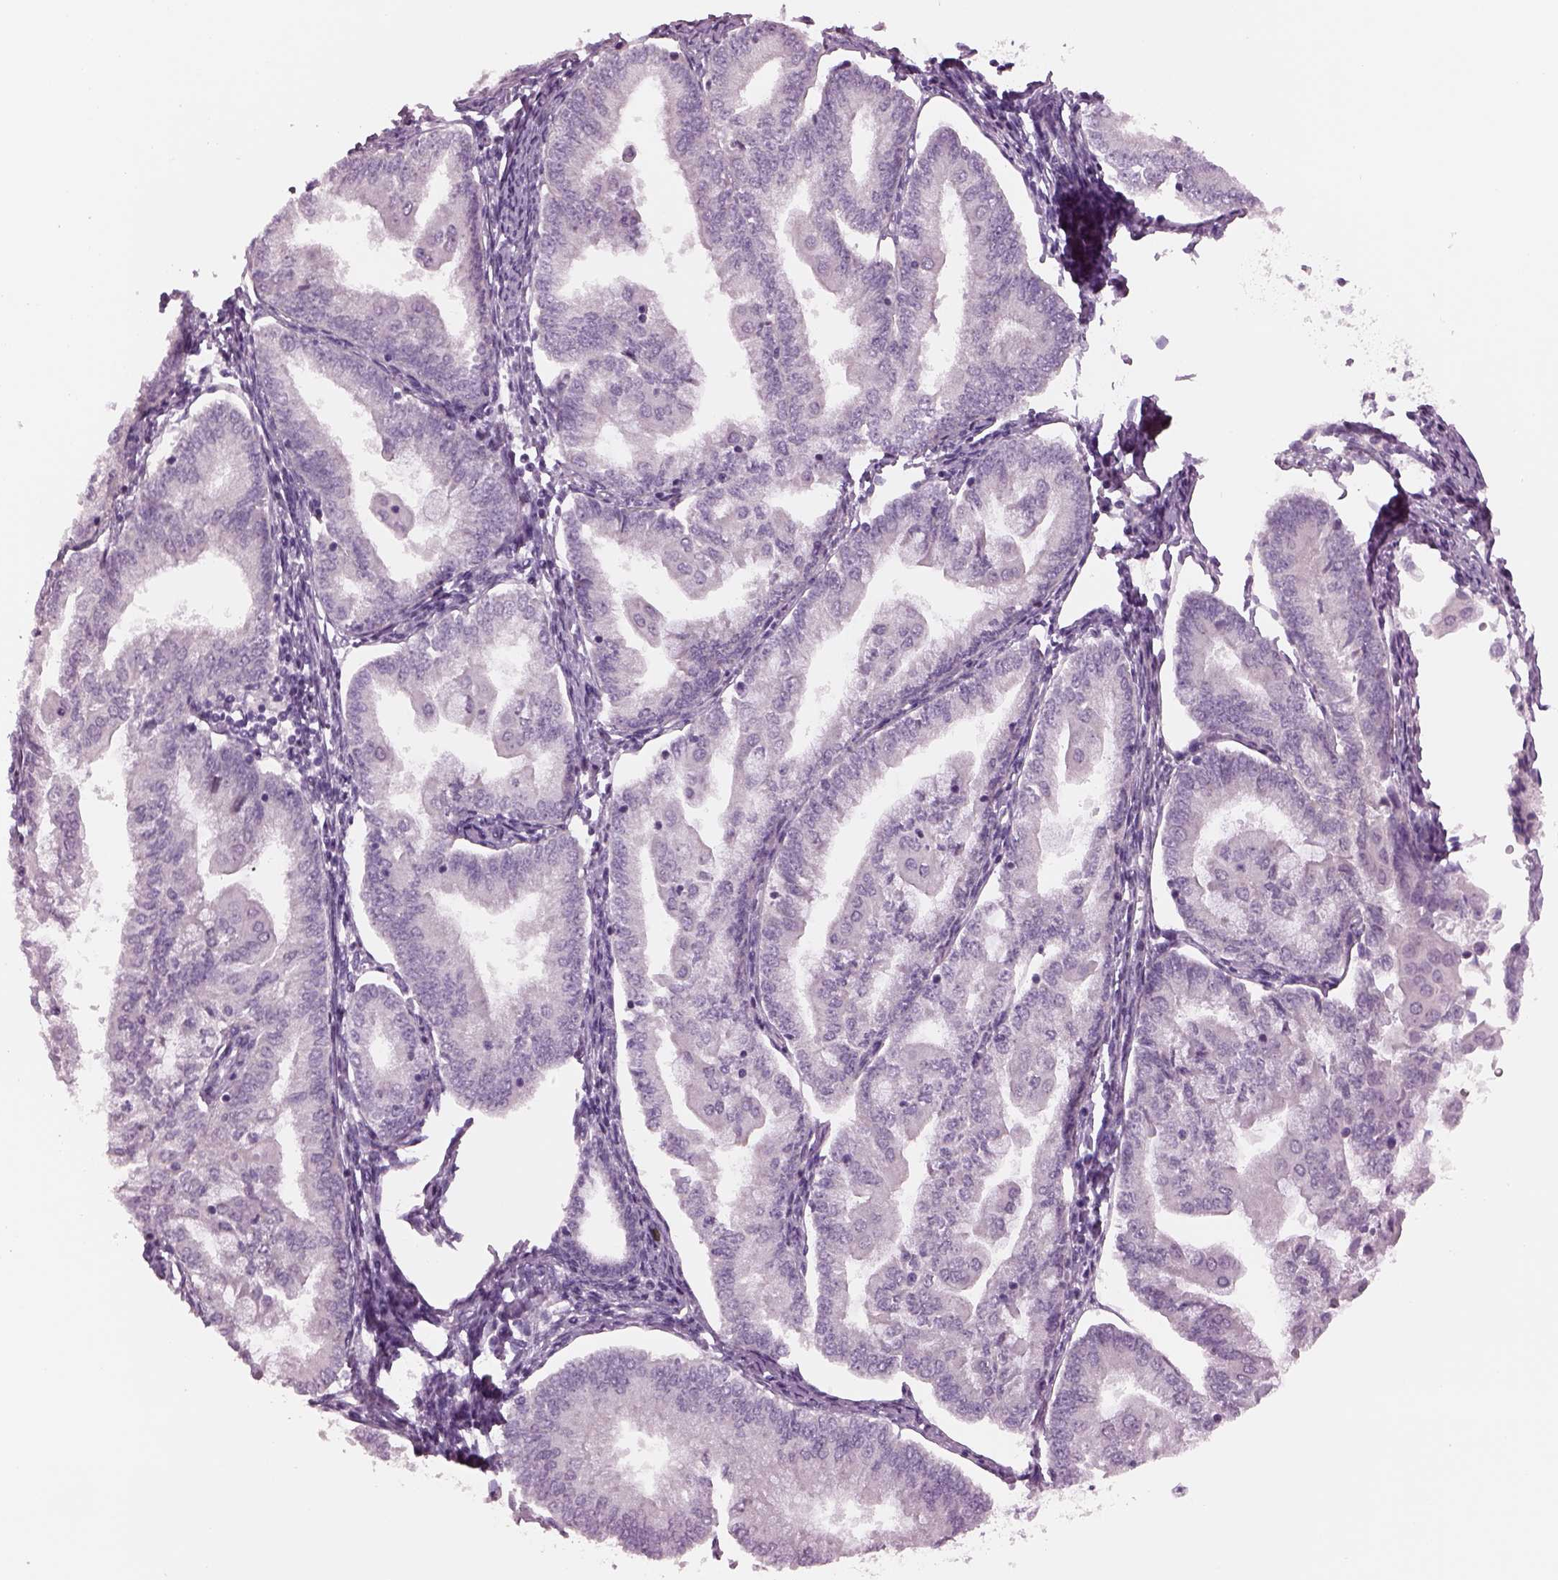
{"staining": {"intensity": "negative", "quantity": "none", "location": "none"}, "tissue": "endometrial cancer", "cell_type": "Tumor cells", "image_type": "cancer", "snomed": [{"axis": "morphology", "description": "Adenocarcinoma, NOS"}, {"axis": "topography", "description": "Endometrium"}], "caption": "A photomicrograph of human endometrial cancer is negative for staining in tumor cells.", "gene": "CYLC1", "patient": {"sex": "female", "age": 55}}